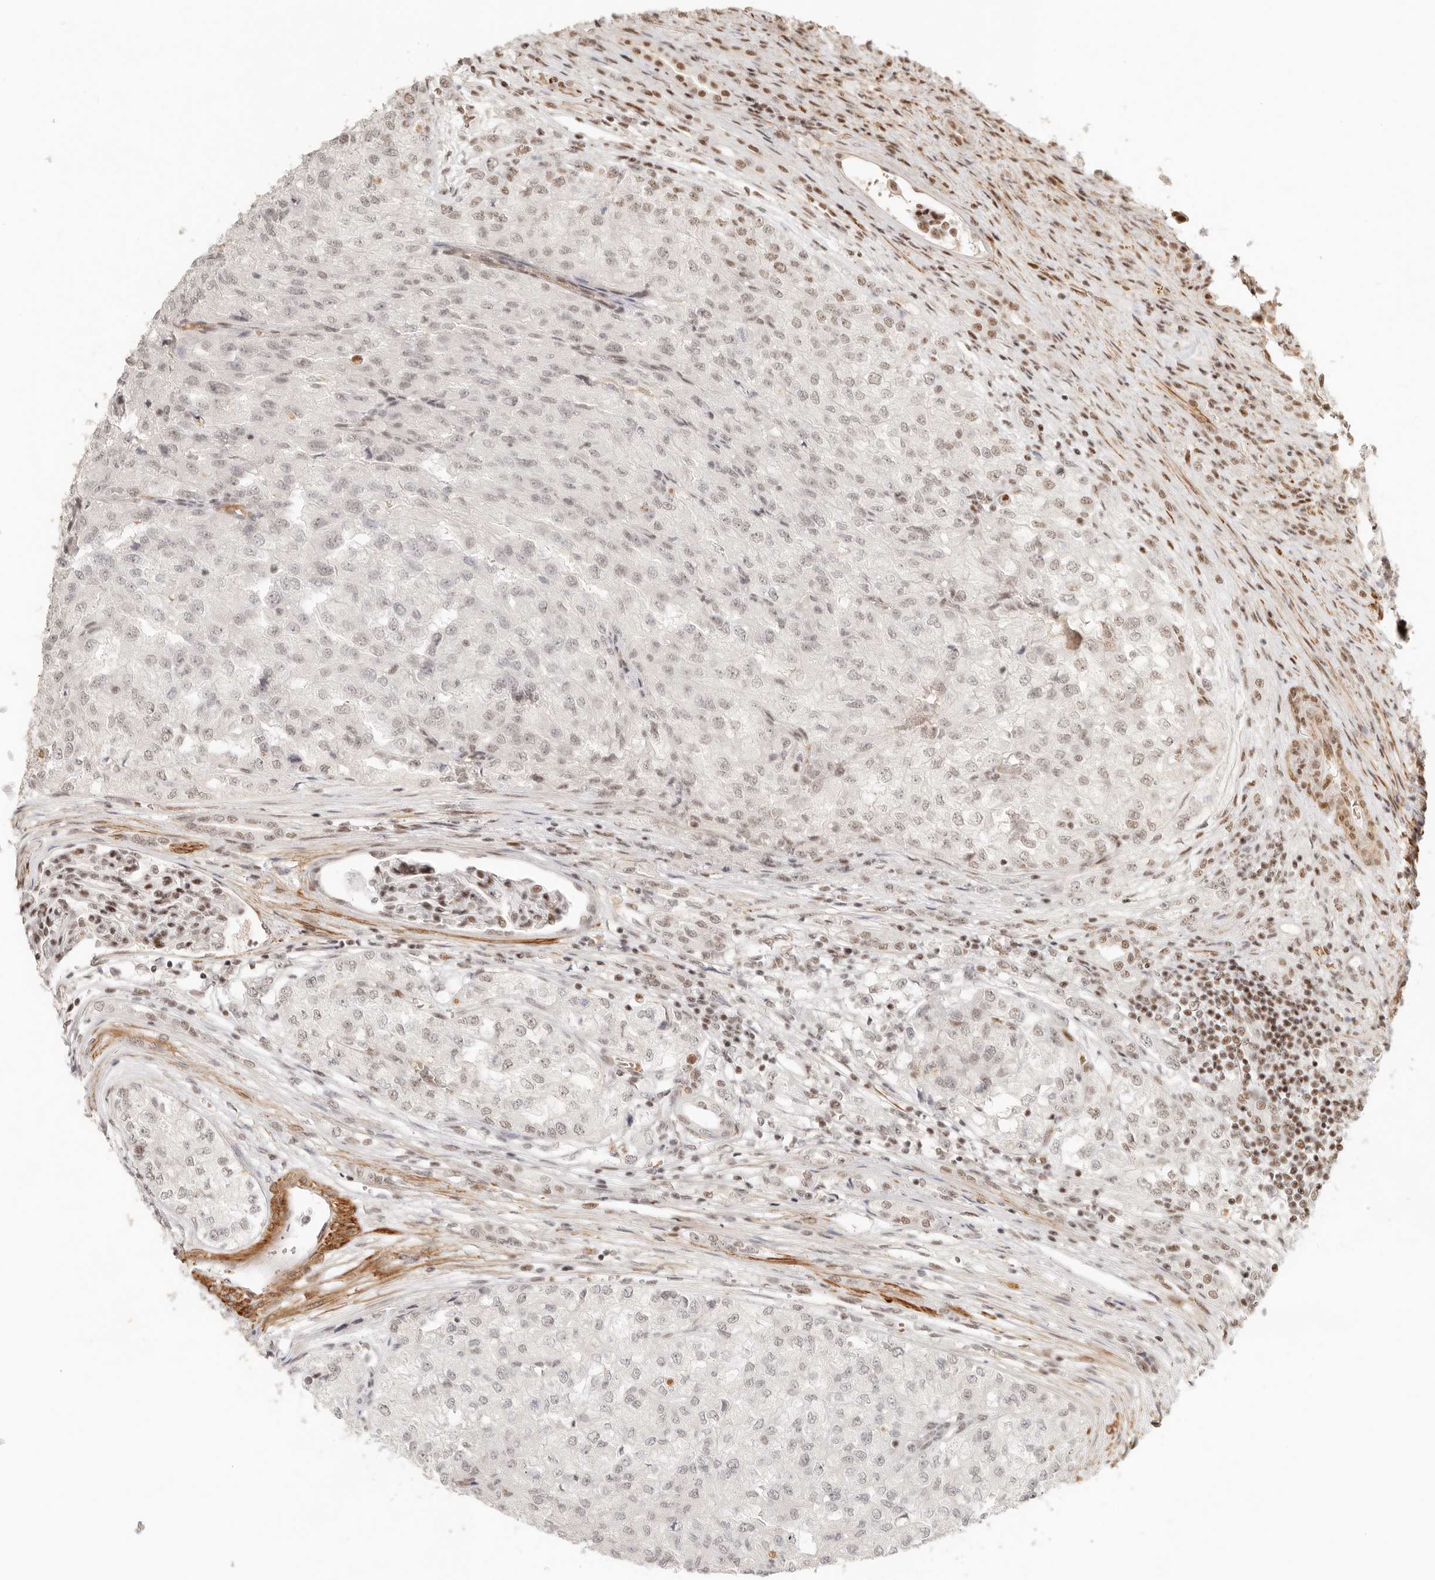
{"staining": {"intensity": "moderate", "quantity": "<25%", "location": "nuclear"}, "tissue": "renal cancer", "cell_type": "Tumor cells", "image_type": "cancer", "snomed": [{"axis": "morphology", "description": "Adenocarcinoma, NOS"}, {"axis": "topography", "description": "Kidney"}], "caption": "The micrograph displays a brown stain indicating the presence of a protein in the nuclear of tumor cells in adenocarcinoma (renal). (Brightfield microscopy of DAB IHC at high magnification).", "gene": "GABPA", "patient": {"sex": "female", "age": 54}}